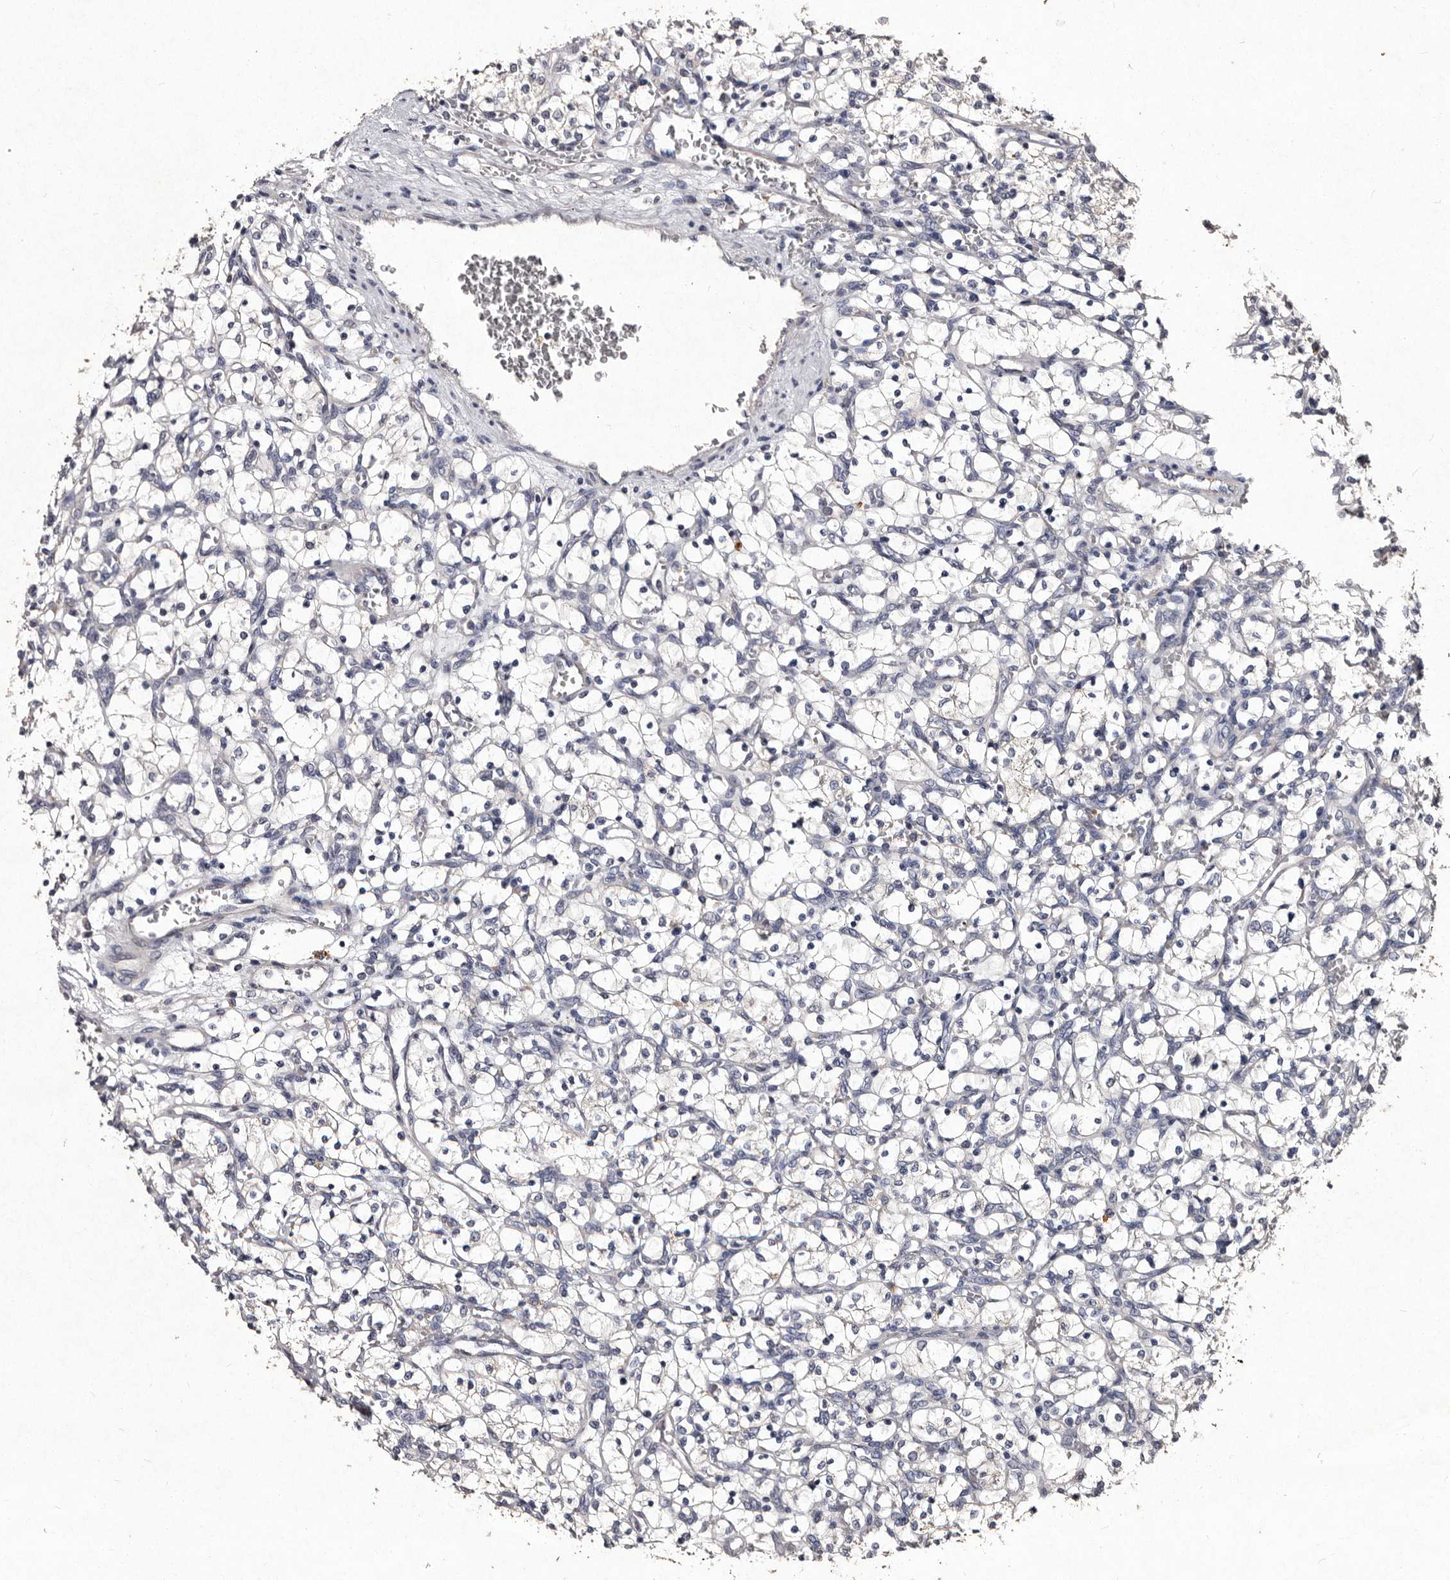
{"staining": {"intensity": "negative", "quantity": "none", "location": "none"}, "tissue": "renal cancer", "cell_type": "Tumor cells", "image_type": "cancer", "snomed": [{"axis": "morphology", "description": "Adenocarcinoma, NOS"}, {"axis": "topography", "description": "Kidney"}], "caption": "The photomicrograph exhibits no staining of tumor cells in renal cancer (adenocarcinoma).", "gene": "TFB1M", "patient": {"sex": "female", "age": 69}}